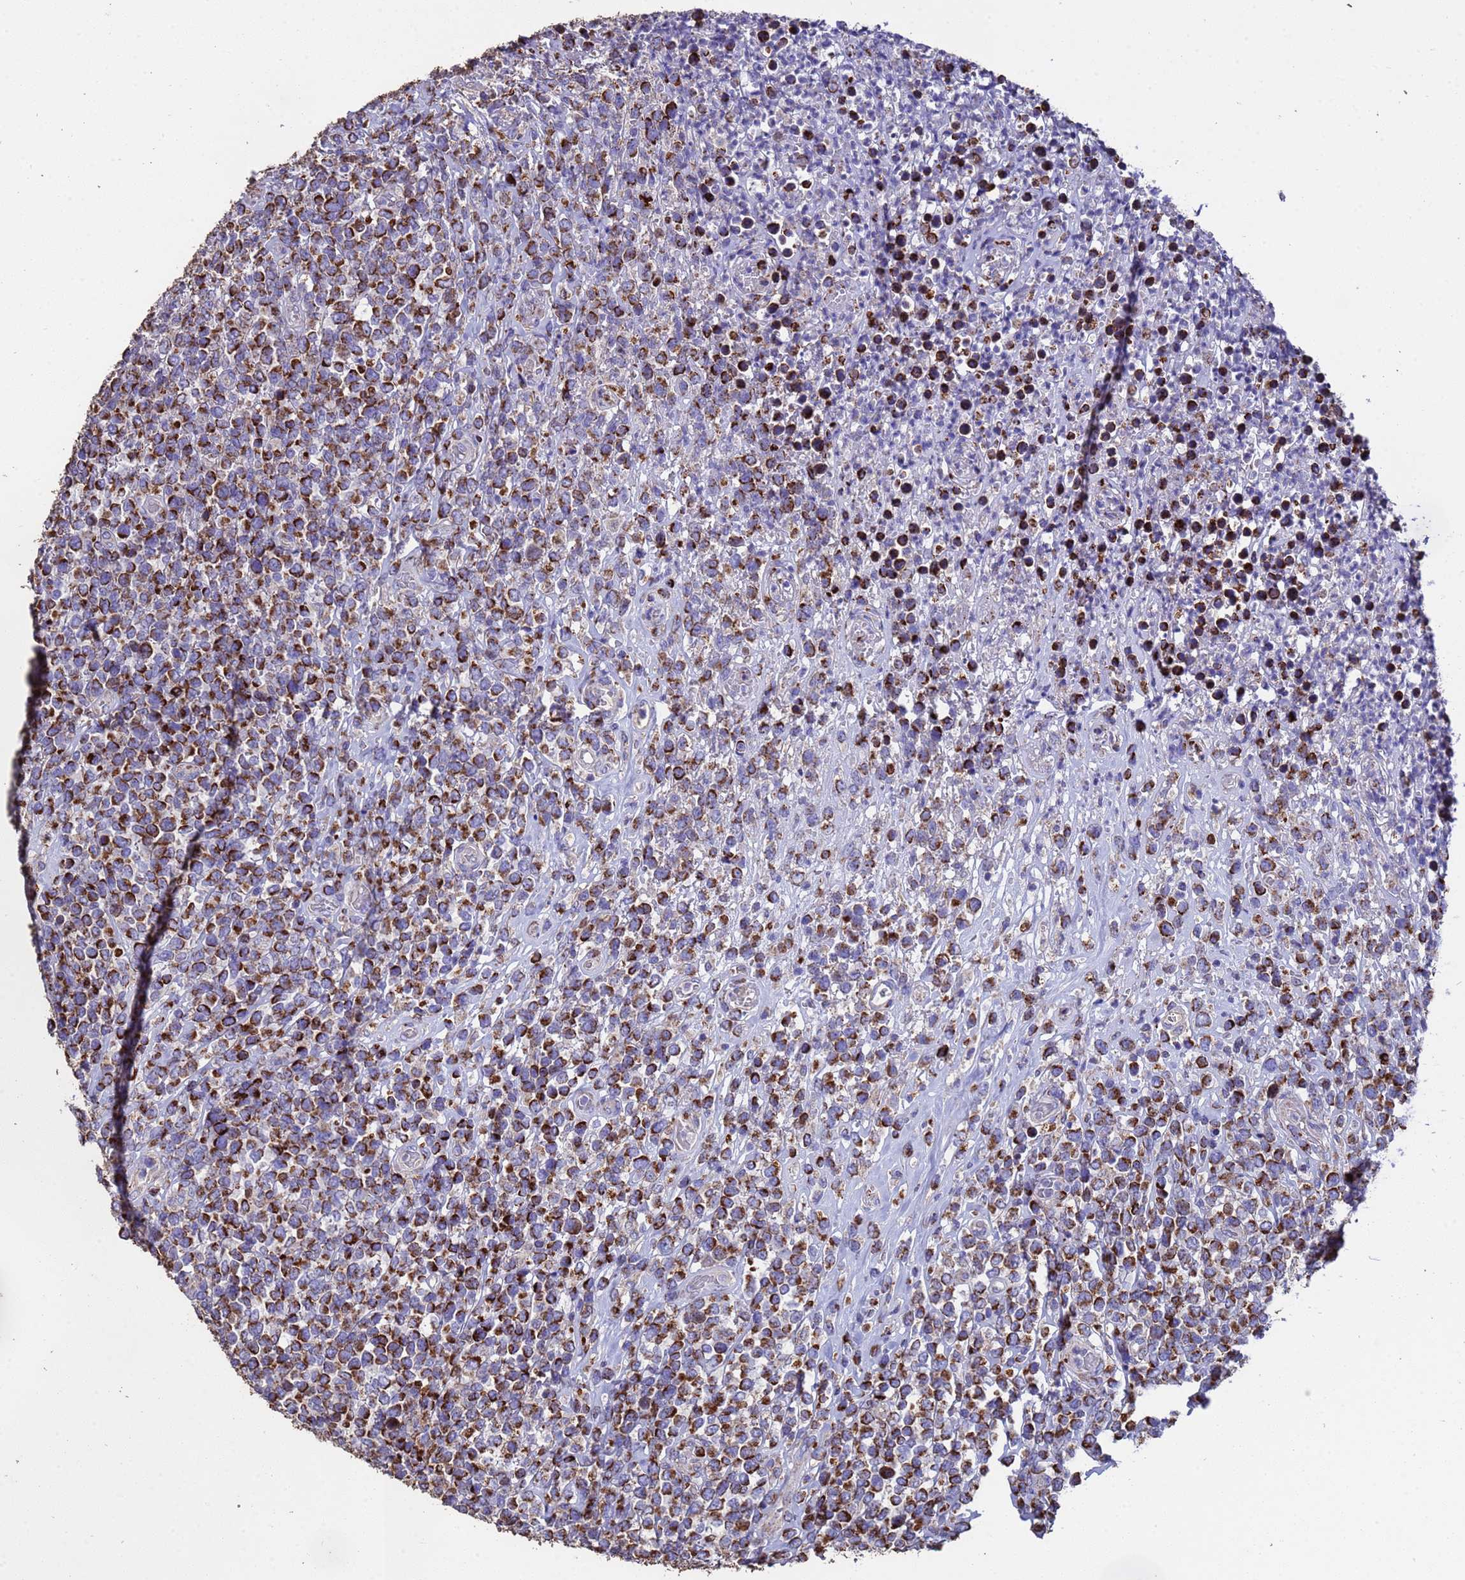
{"staining": {"intensity": "strong", "quantity": ">75%", "location": "cytoplasmic/membranous"}, "tissue": "lymphoma", "cell_type": "Tumor cells", "image_type": "cancer", "snomed": [{"axis": "morphology", "description": "Malignant lymphoma, non-Hodgkin's type, High grade"}, {"axis": "topography", "description": "Soft tissue"}], "caption": "Tumor cells reveal high levels of strong cytoplasmic/membranous expression in approximately >75% of cells in high-grade malignant lymphoma, non-Hodgkin's type. The protein is stained brown, and the nuclei are stained in blue (DAB IHC with brightfield microscopy, high magnification).", "gene": "ZNFX1", "patient": {"sex": "female", "age": 56}}